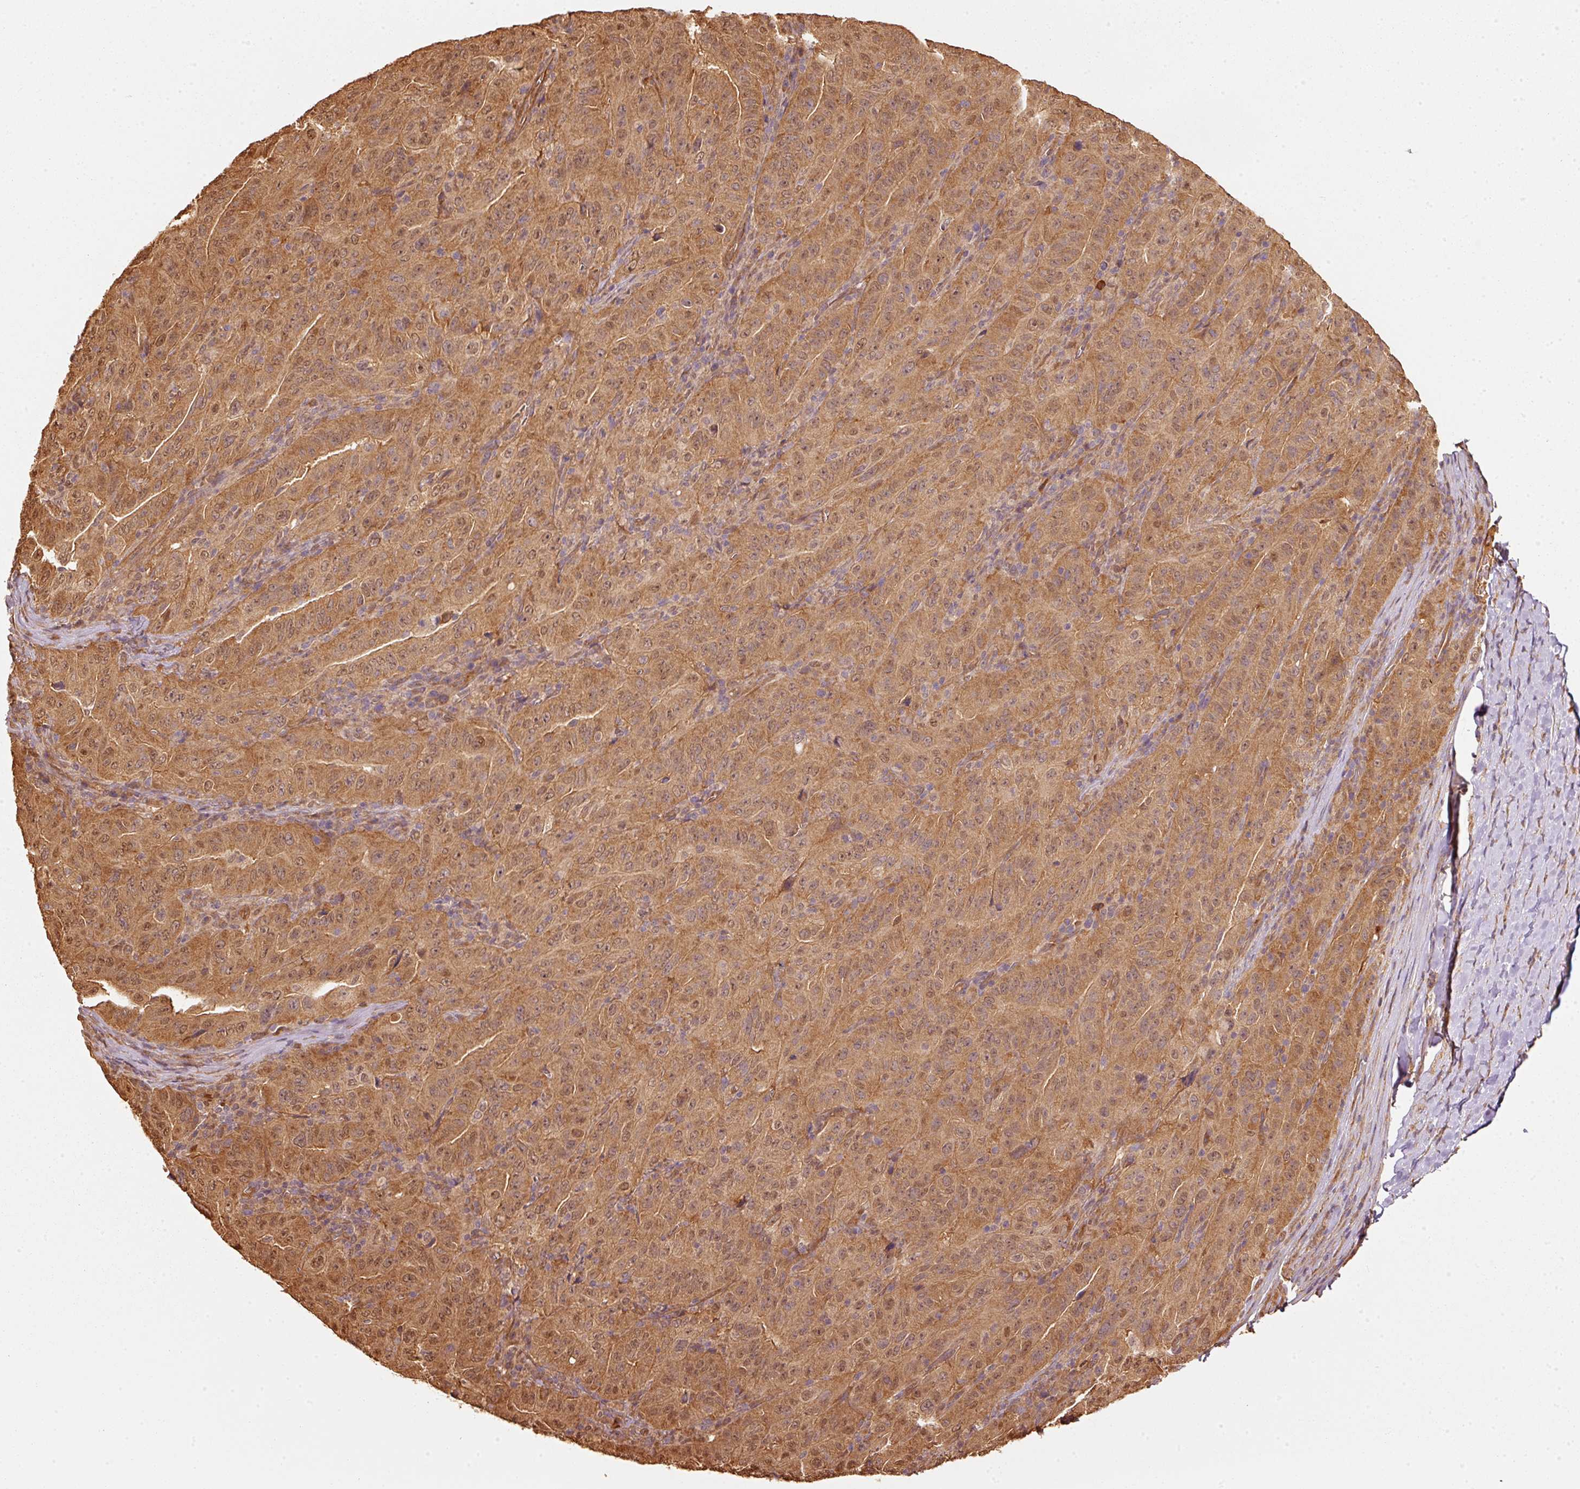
{"staining": {"intensity": "moderate", "quantity": ">75%", "location": "cytoplasmic/membranous,nuclear"}, "tissue": "pancreatic cancer", "cell_type": "Tumor cells", "image_type": "cancer", "snomed": [{"axis": "morphology", "description": "Adenocarcinoma, NOS"}, {"axis": "topography", "description": "Pancreas"}], "caption": "IHC photomicrograph of pancreatic cancer stained for a protein (brown), which reveals medium levels of moderate cytoplasmic/membranous and nuclear positivity in approximately >75% of tumor cells.", "gene": "STAU1", "patient": {"sex": "male", "age": 63}}